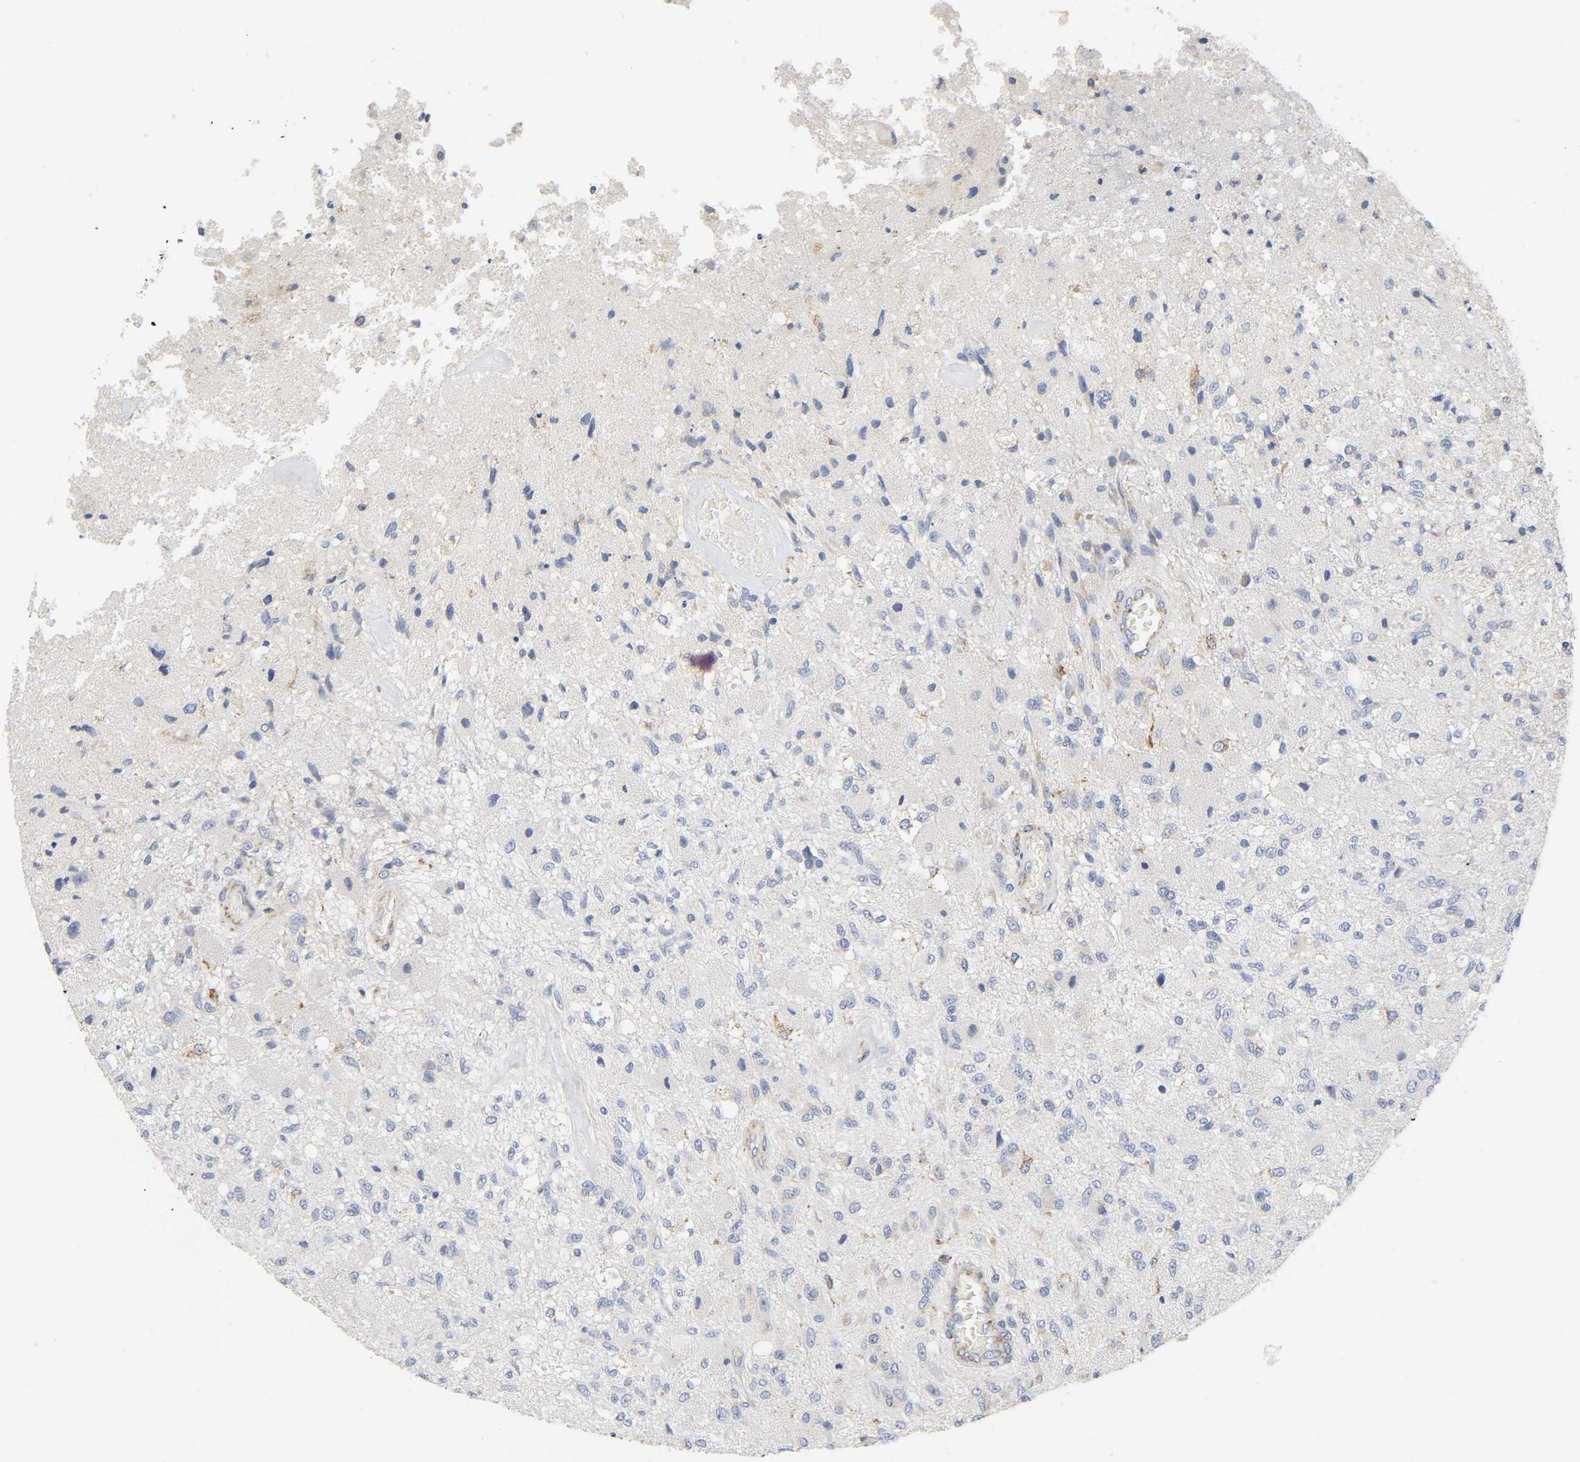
{"staining": {"intensity": "weak", "quantity": "<25%", "location": "cytoplasmic/membranous"}, "tissue": "glioma", "cell_type": "Tumor cells", "image_type": "cancer", "snomed": [{"axis": "morphology", "description": "Normal tissue, NOS"}, {"axis": "morphology", "description": "Glioma, malignant, High grade"}, {"axis": "topography", "description": "Cerebral cortex"}], "caption": "Immunohistochemical staining of glioma shows no significant expression in tumor cells. (DAB immunohistochemistry (IHC) with hematoxylin counter stain).", "gene": "BAK1", "patient": {"sex": "male", "age": 77}}